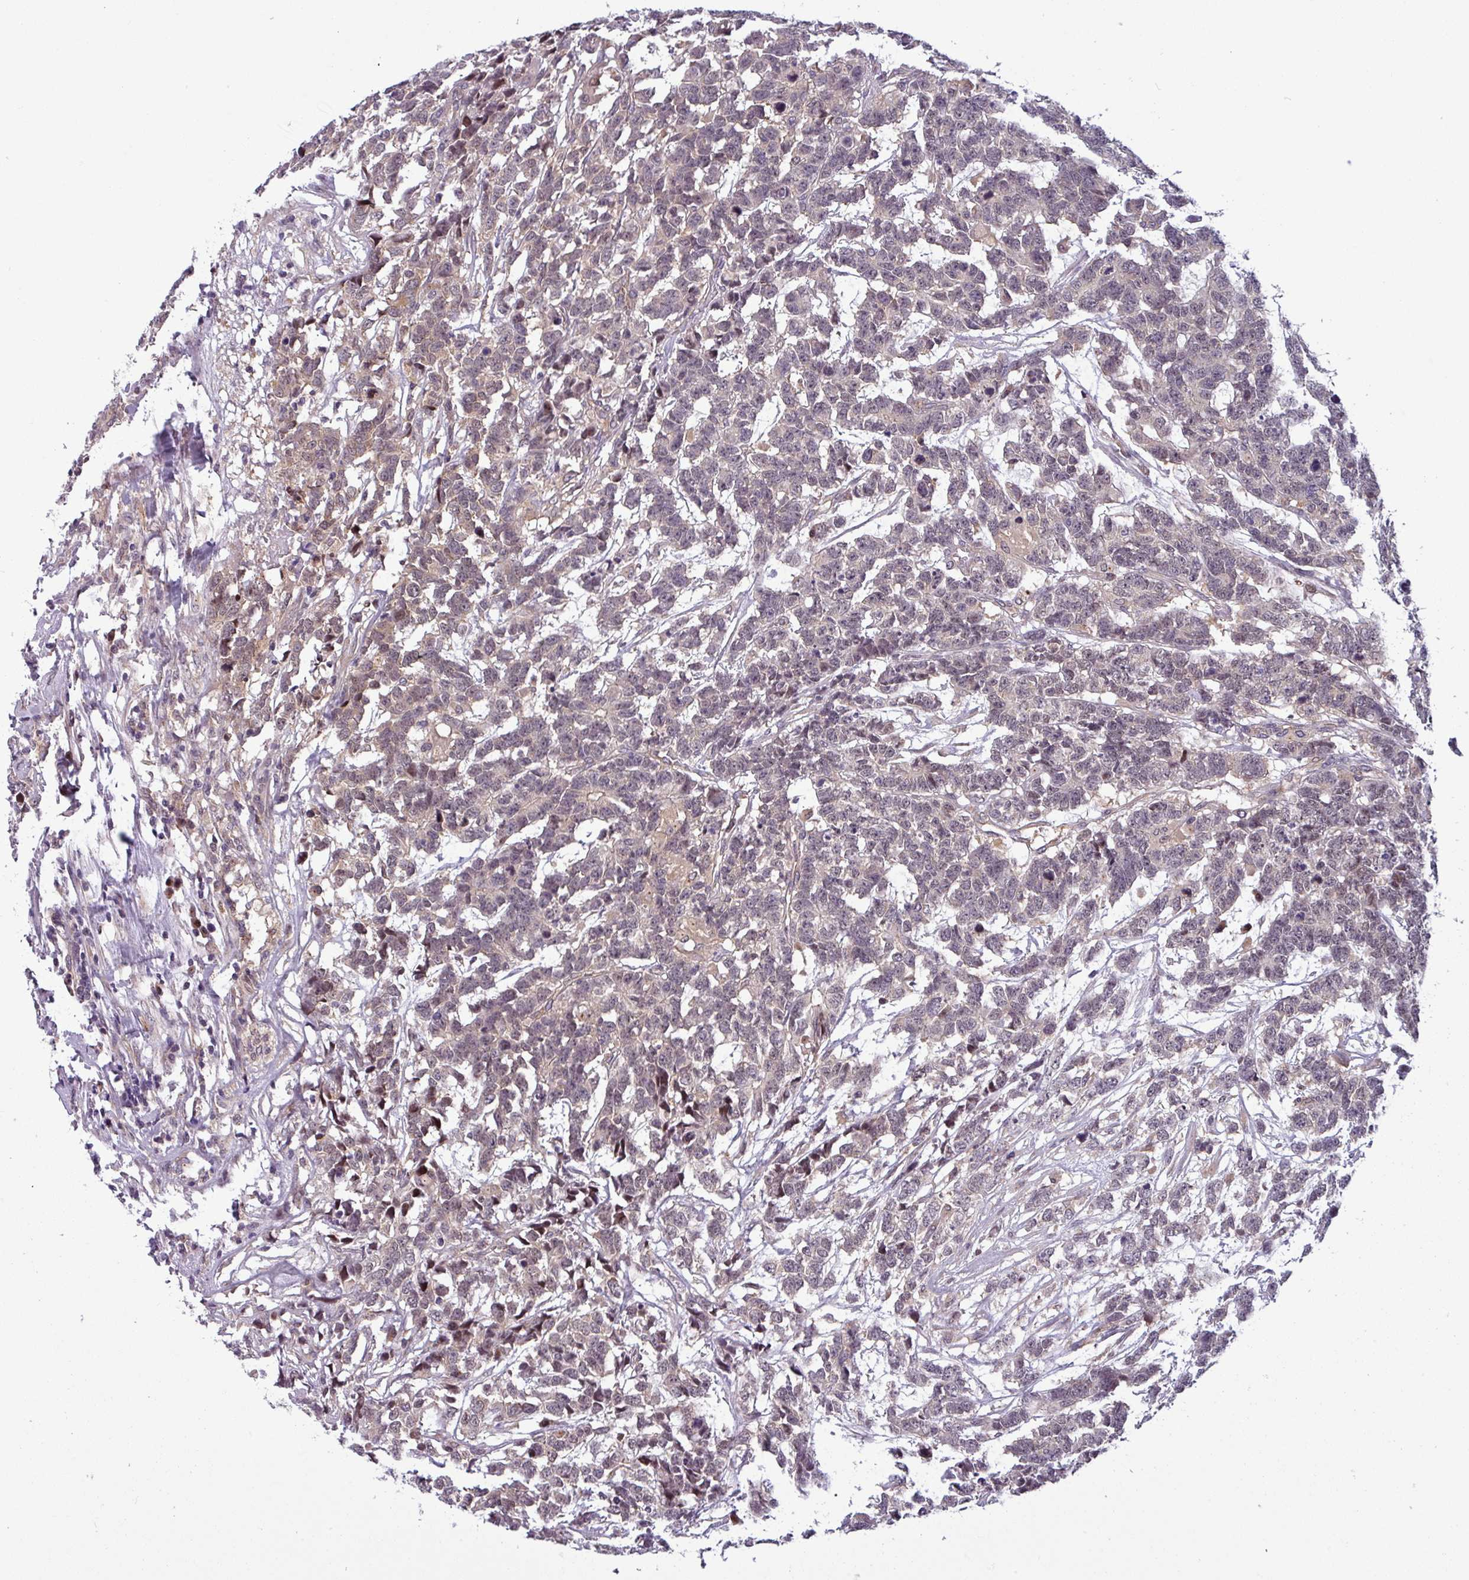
{"staining": {"intensity": "weak", "quantity": "<25%", "location": "nuclear"}, "tissue": "testis cancer", "cell_type": "Tumor cells", "image_type": "cancer", "snomed": [{"axis": "morphology", "description": "Carcinoma, Embryonal, NOS"}, {"axis": "topography", "description": "Testis"}], "caption": "IHC histopathology image of neoplastic tissue: human testis embryonal carcinoma stained with DAB demonstrates no significant protein staining in tumor cells.", "gene": "NPFFR1", "patient": {"sex": "male", "age": 26}}